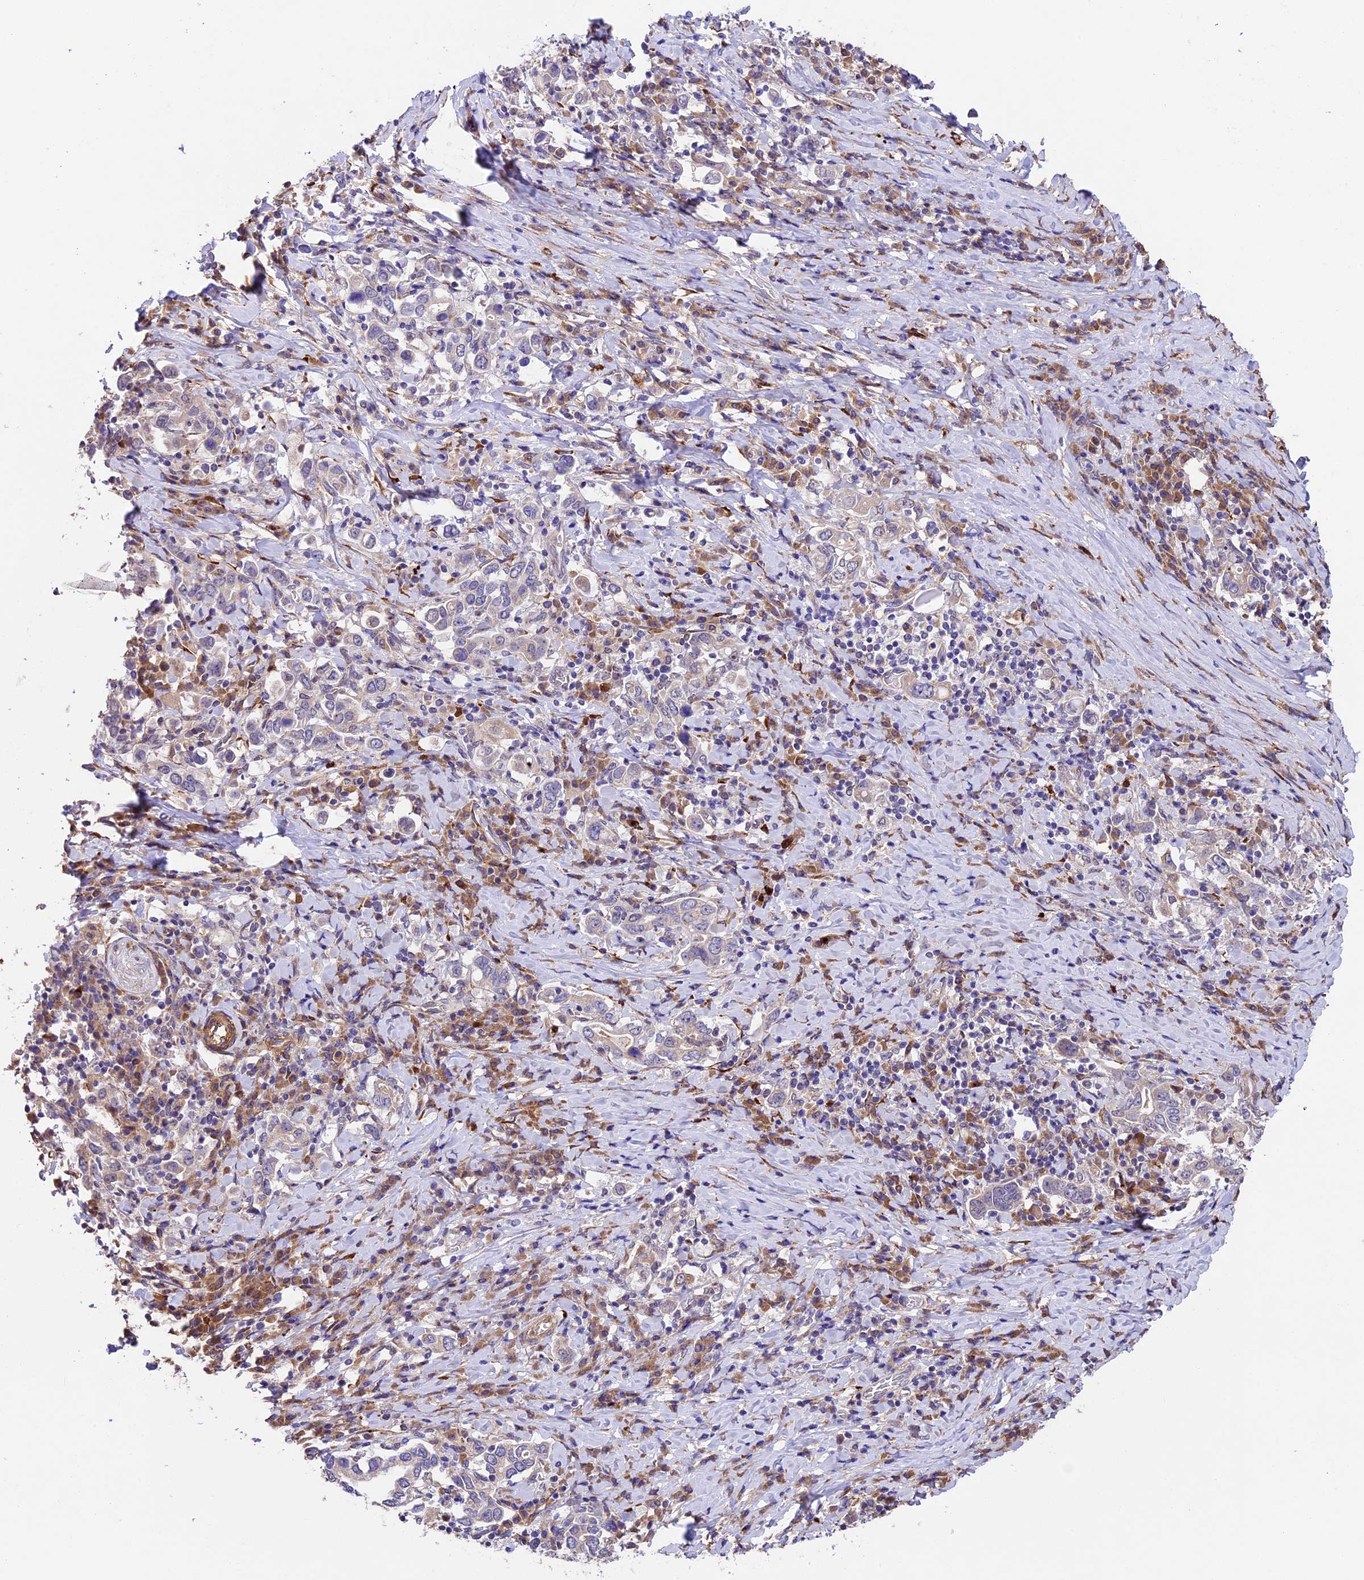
{"staining": {"intensity": "negative", "quantity": "none", "location": "none"}, "tissue": "stomach cancer", "cell_type": "Tumor cells", "image_type": "cancer", "snomed": [{"axis": "morphology", "description": "Adenocarcinoma, NOS"}, {"axis": "topography", "description": "Stomach, upper"}, {"axis": "topography", "description": "Stomach"}], "caption": "An immunohistochemistry (IHC) image of stomach cancer (adenocarcinoma) is shown. There is no staining in tumor cells of stomach cancer (adenocarcinoma).", "gene": "LSM7", "patient": {"sex": "male", "age": 62}}